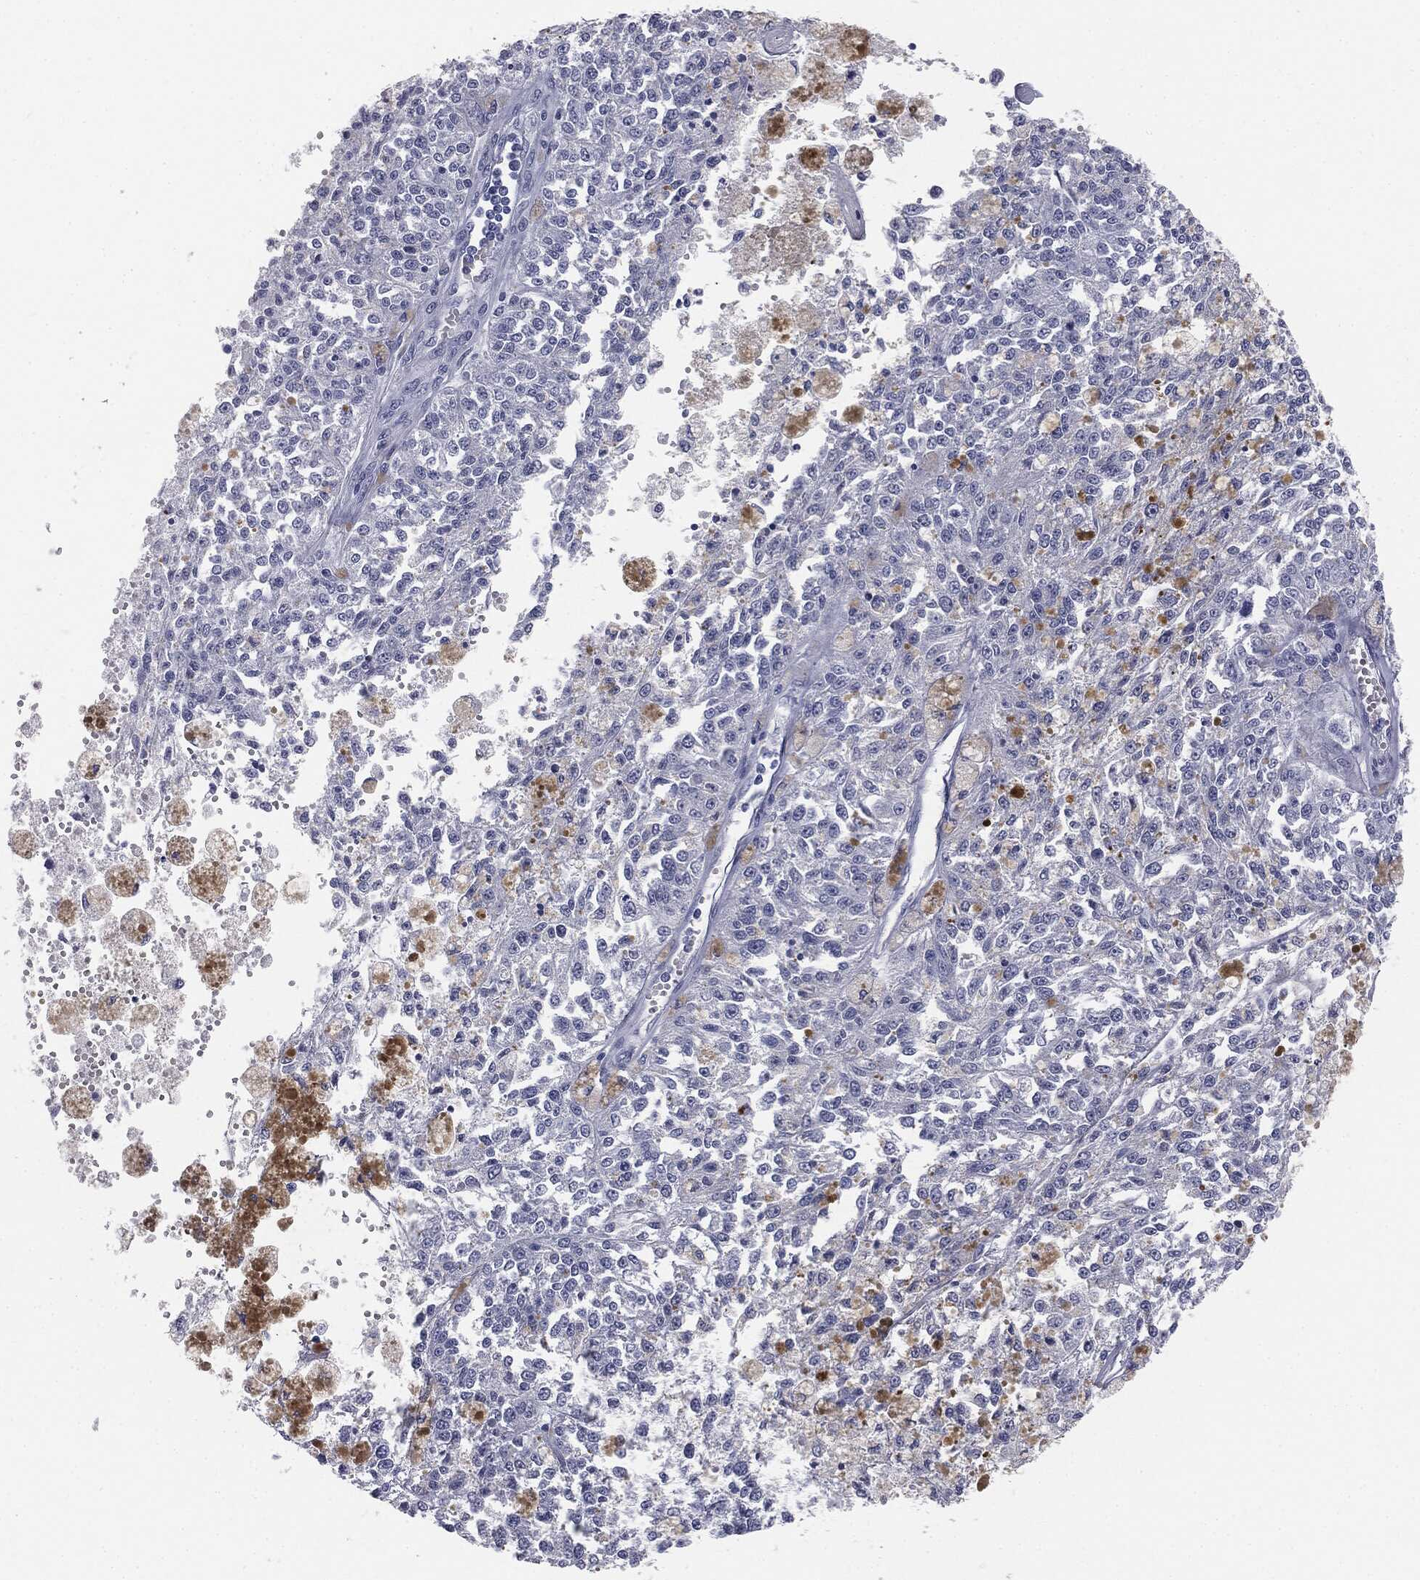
{"staining": {"intensity": "negative", "quantity": "none", "location": "none"}, "tissue": "melanoma", "cell_type": "Tumor cells", "image_type": "cancer", "snomed": [{"axis": "morphology", "description": "Malignant melanoma, Metastatic site"}, {"axis": "topography", "description": "Lymph node"}], "caption": "Immunohistochemistry of melanoma reveals no positivity in tumor cells.", "gene": "MUC5AC", "patient": {"sex": "female", "age": 64}}